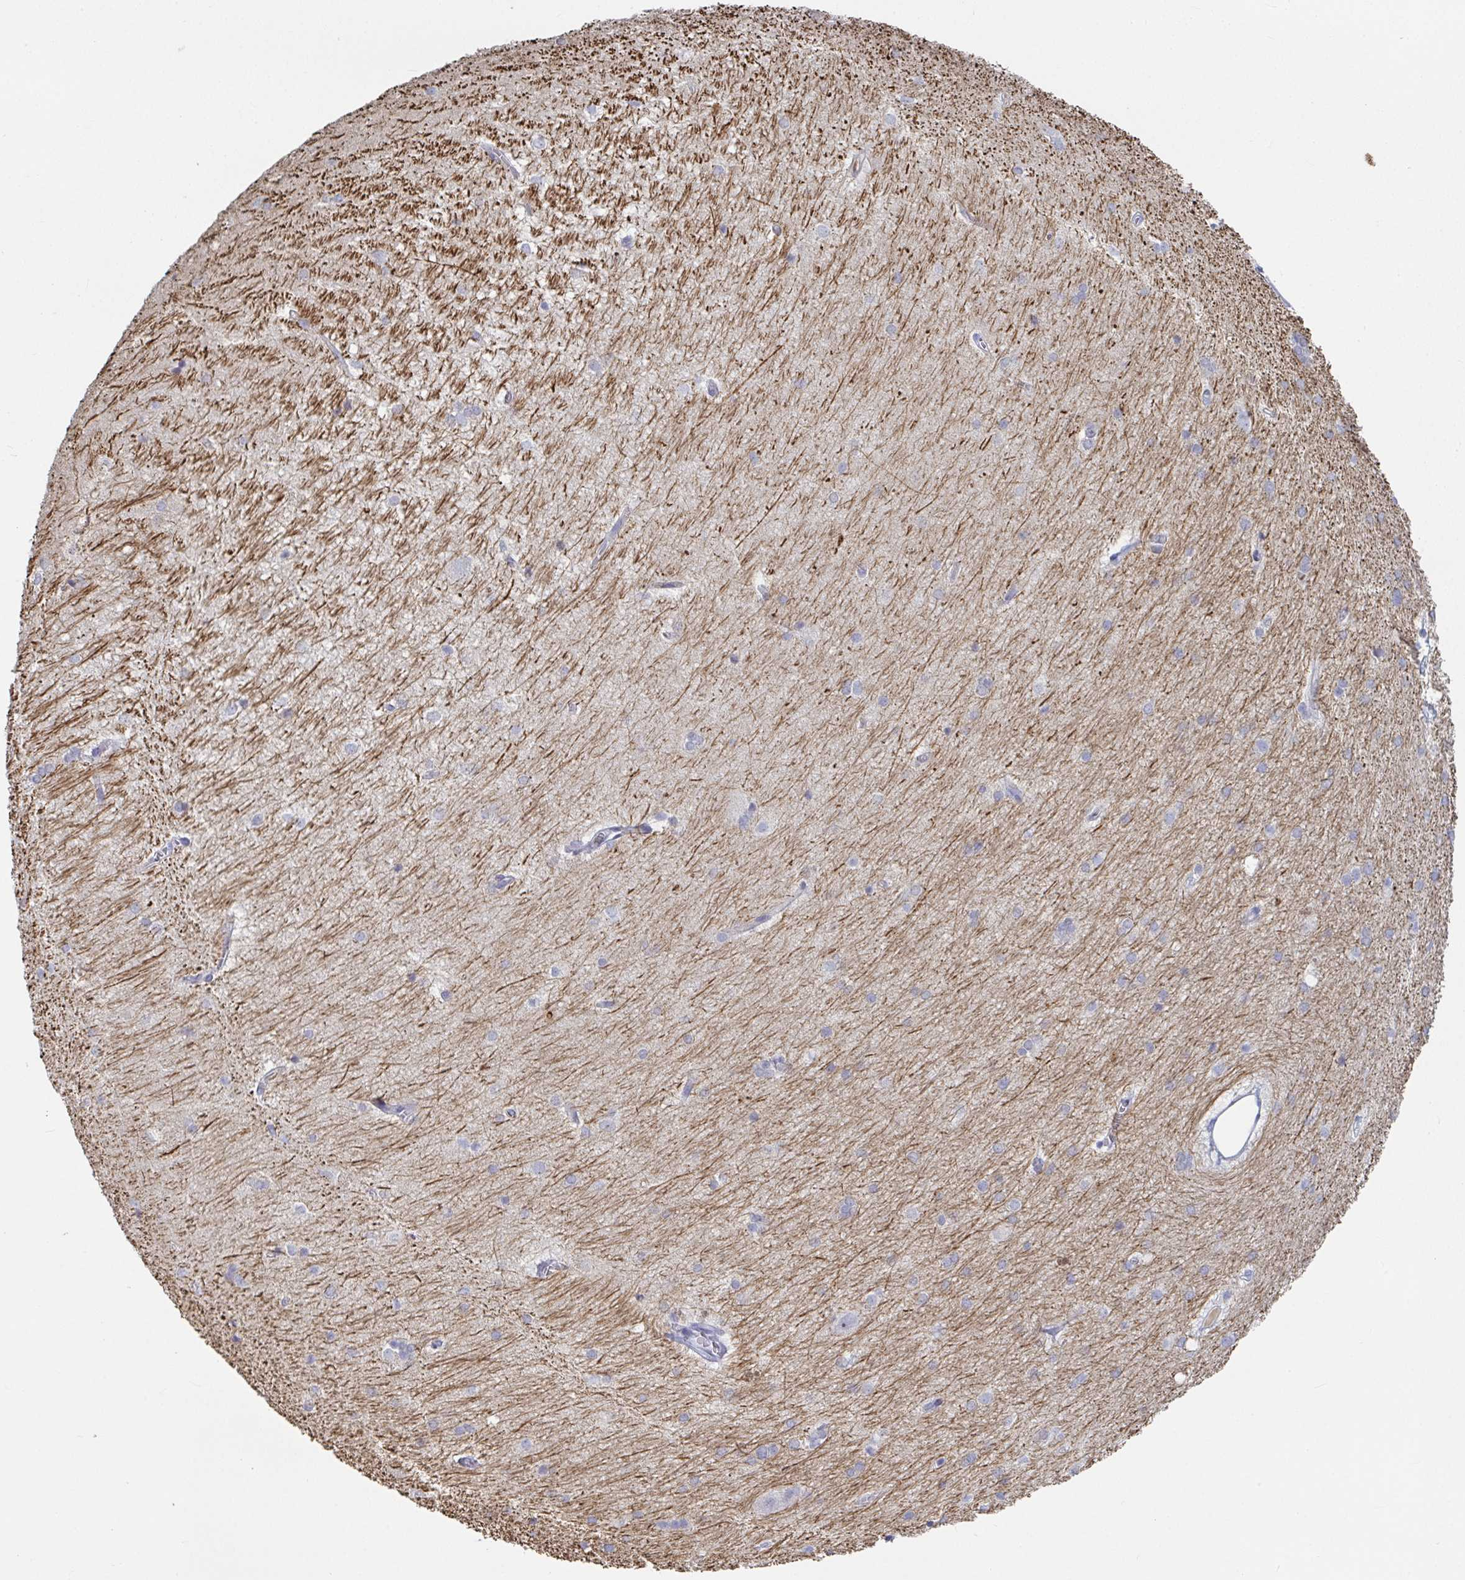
{"staining": {"intensity": "negative", "quantity": "none", "location": "none"}, "tissue": "hippocampus", "cell_type": "Glial cells", "image_type": "normal", "snomed": [{"axis": "morphology", "description": "Normal tissue, NOS"}, {"axis": "topography", "description": "Cerebral cortex"}, {"axis": "topography", "description": "Hippocampus"}], "caption": "Immunohistochemistry histopathology image of normal hippocampus stained for a protein (brown), which reveals no expression in glial cells.", "gene": "ANO5", "patient": {"sex": "female", "age": 19}}